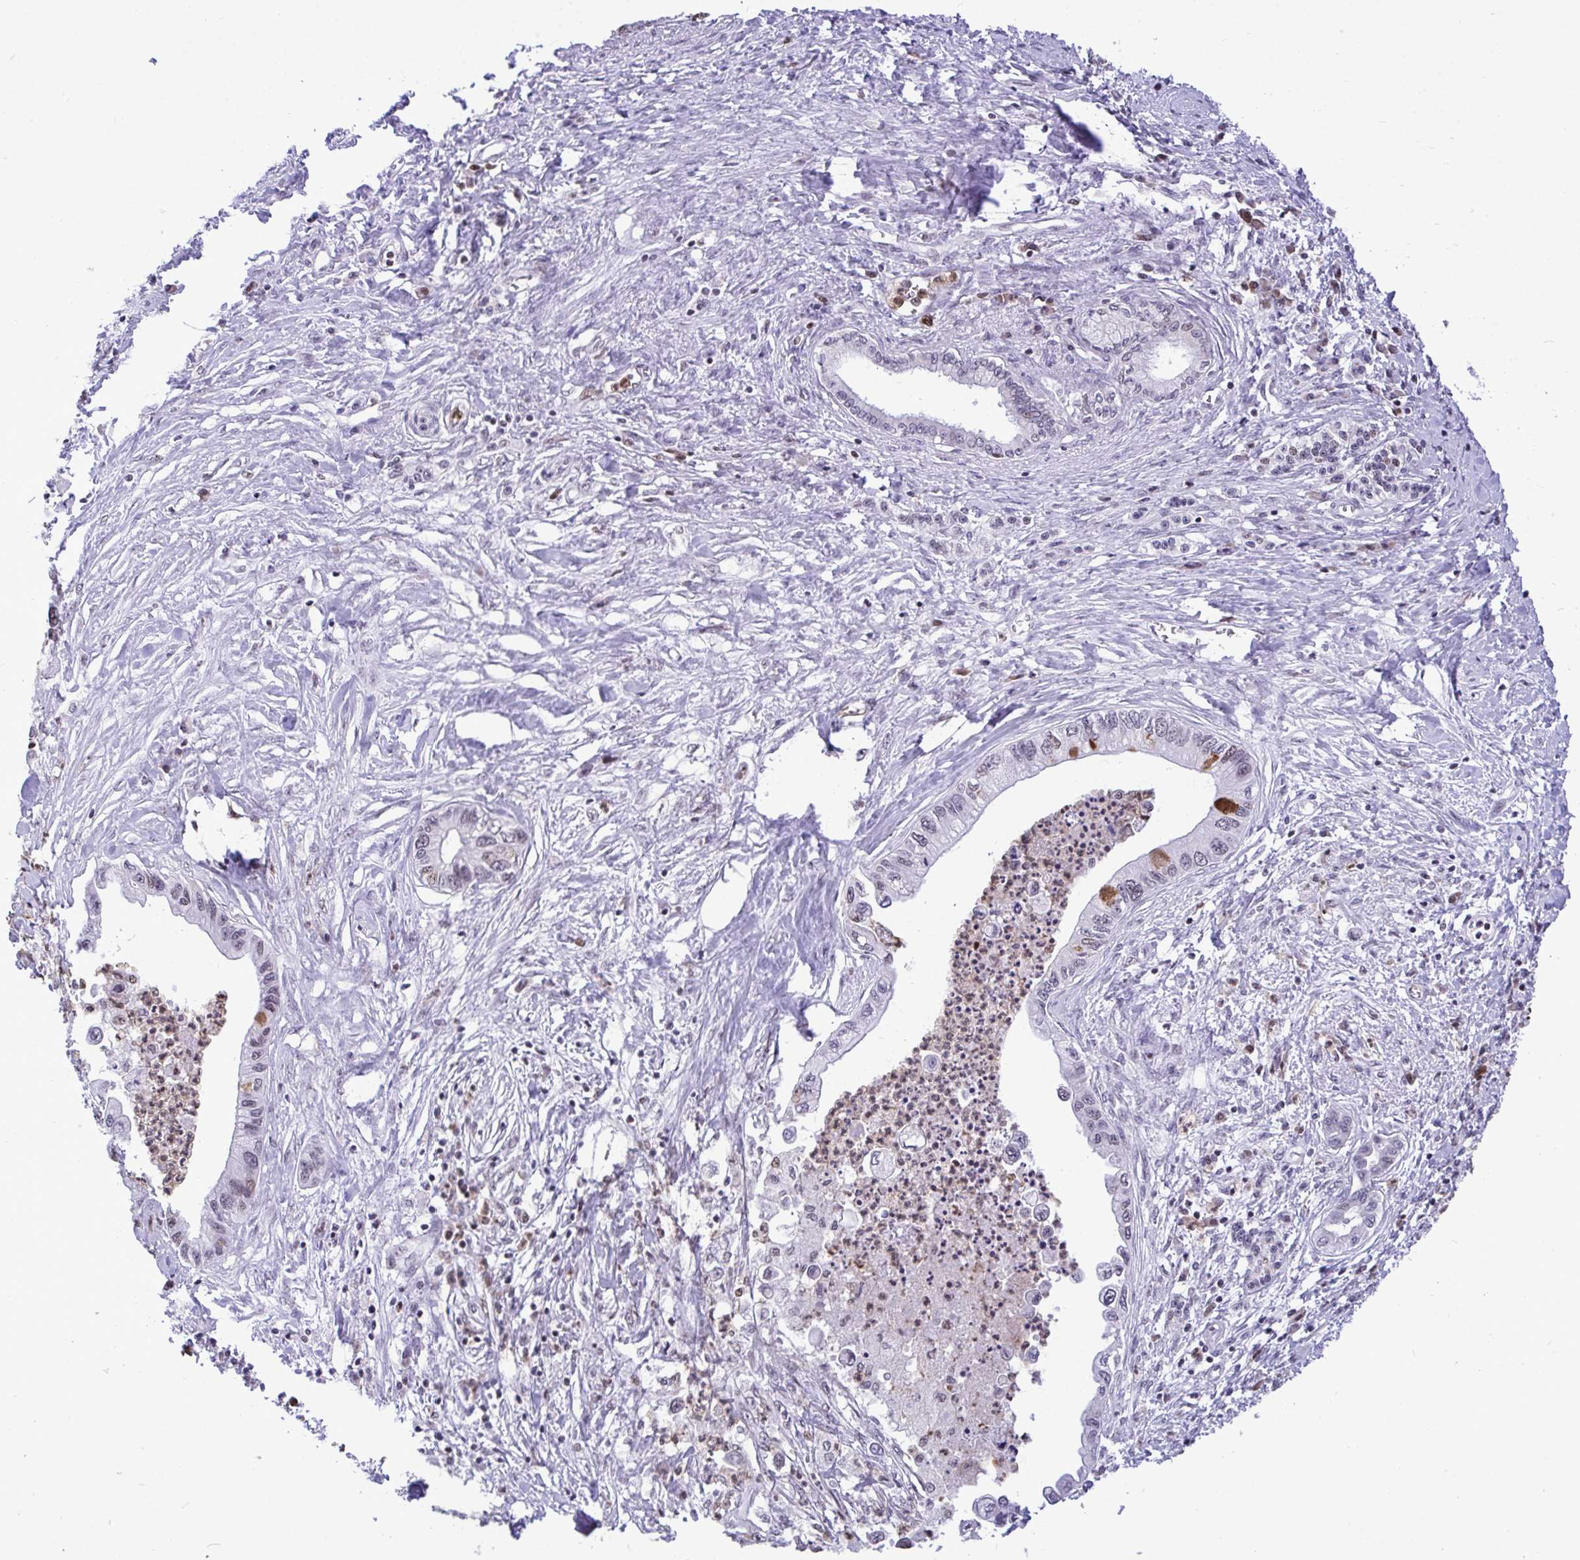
{"staining": {"intensity": "moderate", "quantity": "<25%", "location": "nuclear"}, "tissue": "pancreatic cancer", "cell_type": "Tumor cells", "image_type": "cancer", "snomed": [{"axis": "morphology", "description": "Adenocarcinoma, NOS"}, {"axis": "topography", "description": "Pancreas"}], "caption": "Immunohistochemical staining of pancreatic adenocarcinoma demonstrates low levels of moderate nuclear staining in about <25% of tumor cells. The staining was performed using DAB to visualize the protein expression in brown, while the nuclei were stained in blue with hematoxylin (Magnification: 20x).", "gene": "C1QL2", "patient": {"sex": "male", "age": 61}}